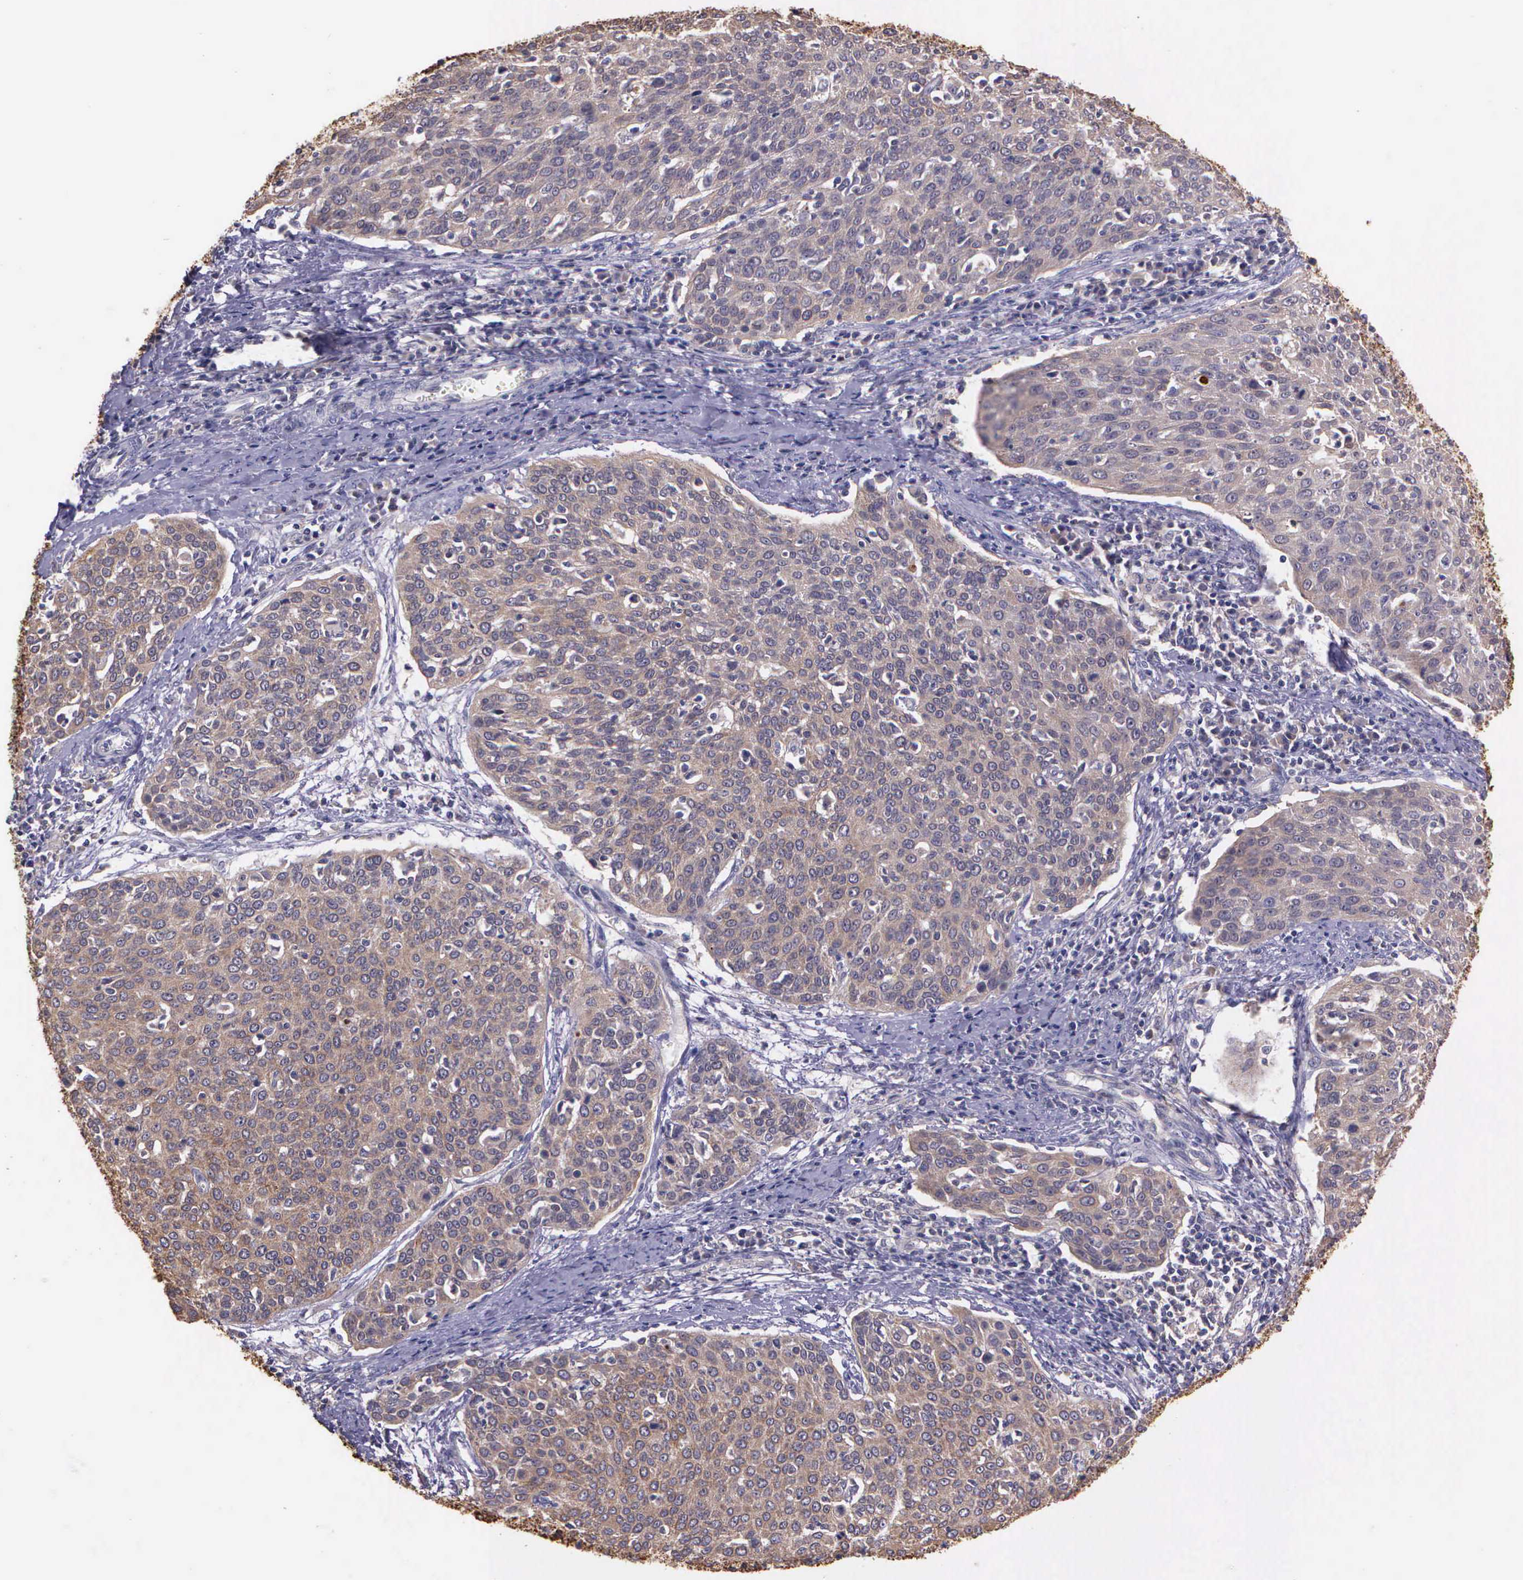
{"staining": {"intensity": "weak", "quantity": ">75%", "location": "cytoplasmic/membranous"}, "tissue": "cervical cancer", "cell_type": "Tumor cells", "image_type": "cancer", "snomed": [{"axis": "morphology", "description": "Squamous cell carcinoma, NOS"}, {"axis": "topography", "description": "Cervix"}], "caption": "A high-resolution micrograph shows immunohistochemistry staining of squamous cell carcinoma (cervical), which displays weak cytoplasmic/membranous expression in approximately >75% of tumor cells.", "gene": "IGBP1", "patient": {"sex": "female", "age": 38}}